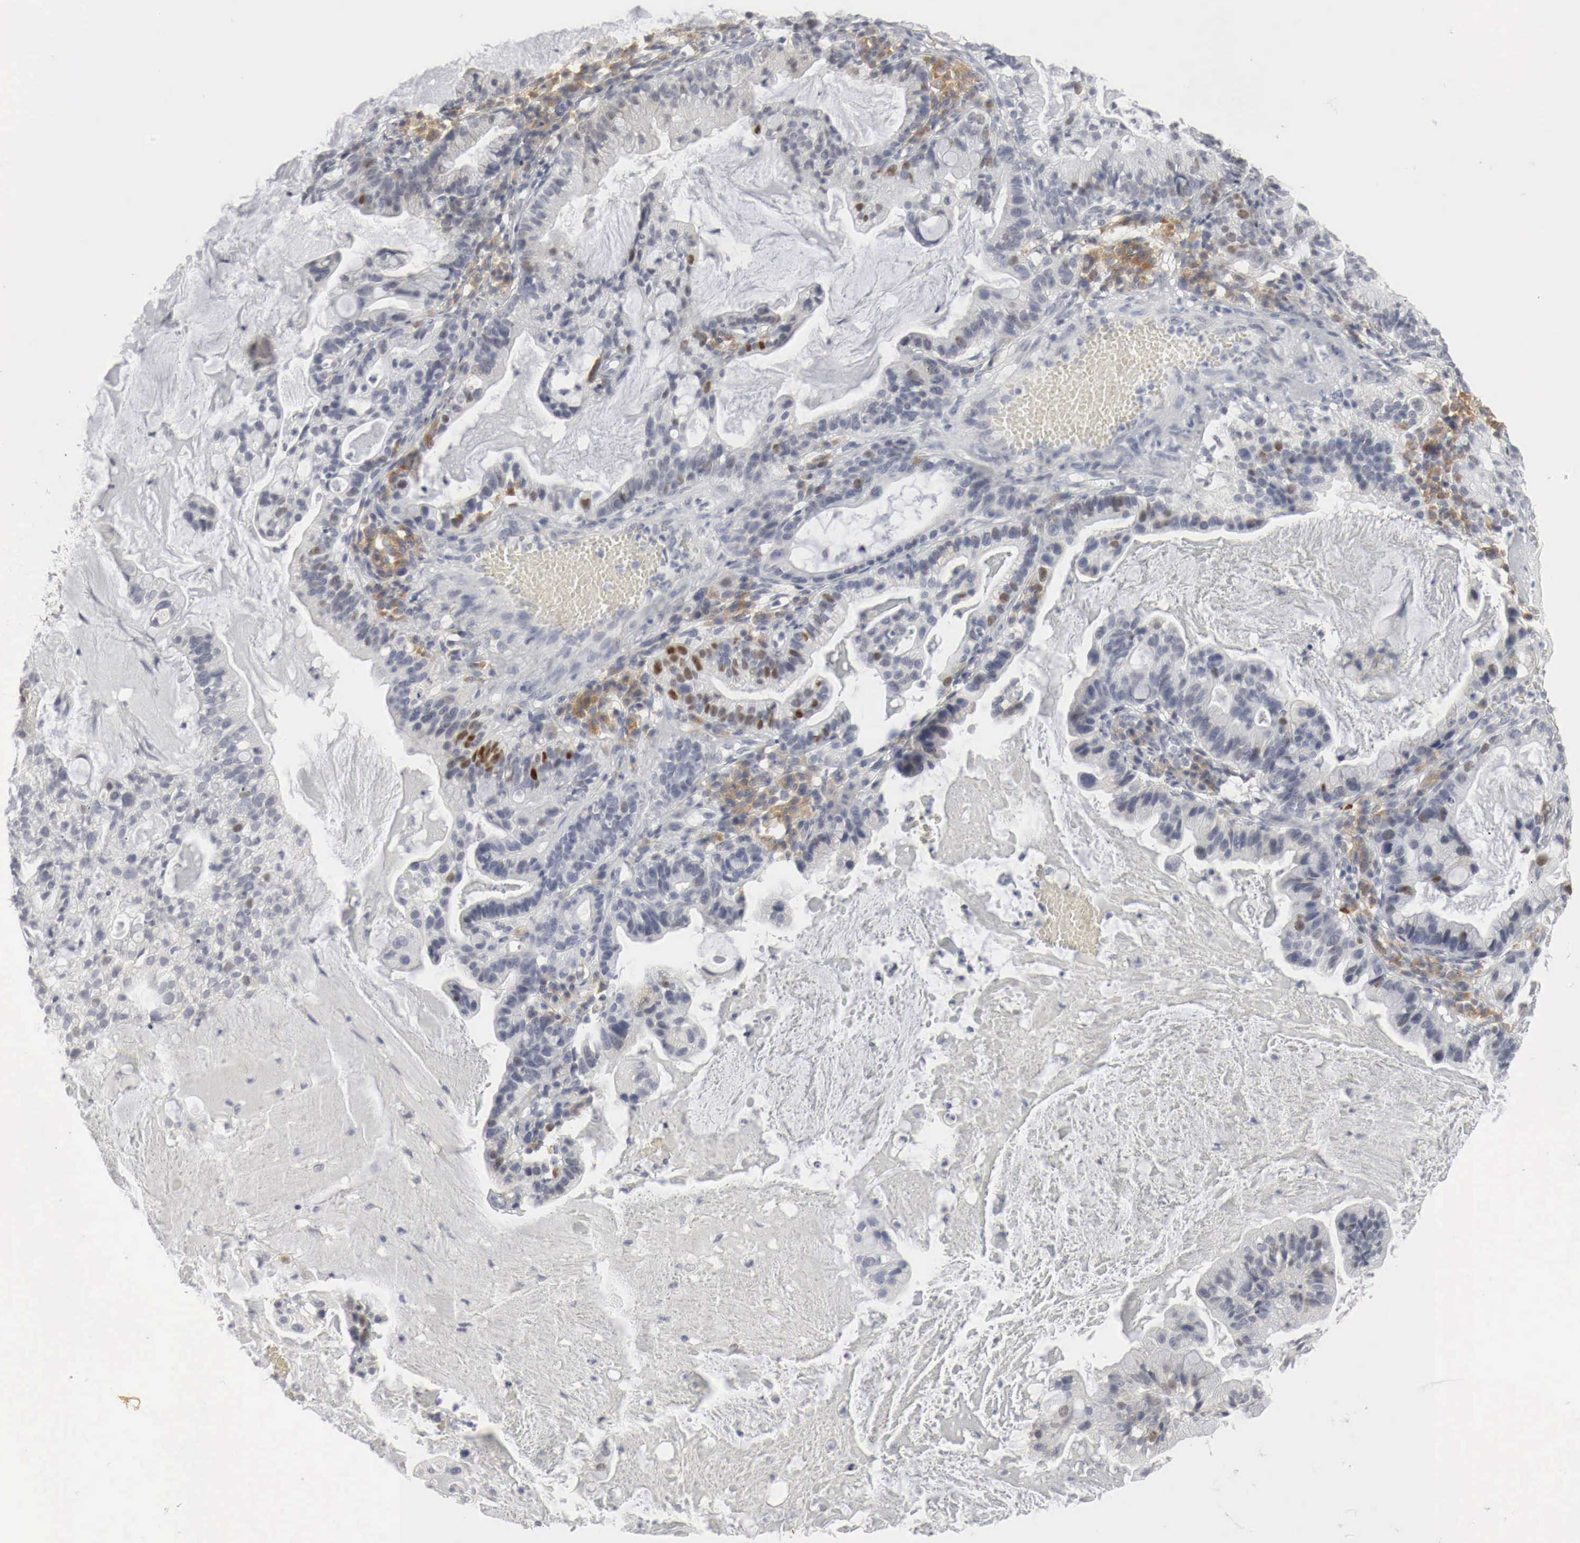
{"staining": {"intensity": "moderate", "quantity": "25%-75%", "location": "nuclear"}, "tissue": "cervical cancer", "cell_type": "Tumor cells", "image_type": "cancer", "snomed": [{"axis": "morphology", "description": "Adenocarcinoma, NOS"}, {"axis": "topography", "description": "Cervix"}], "caption": "A brown stain labels moderate nuclear positivity of a protein in human cervical cancer tumor cells. (IHC, brightfield microscopy, high magnification).", "gene": "TP63", "patient": {"sex": "female", "age": 41}}